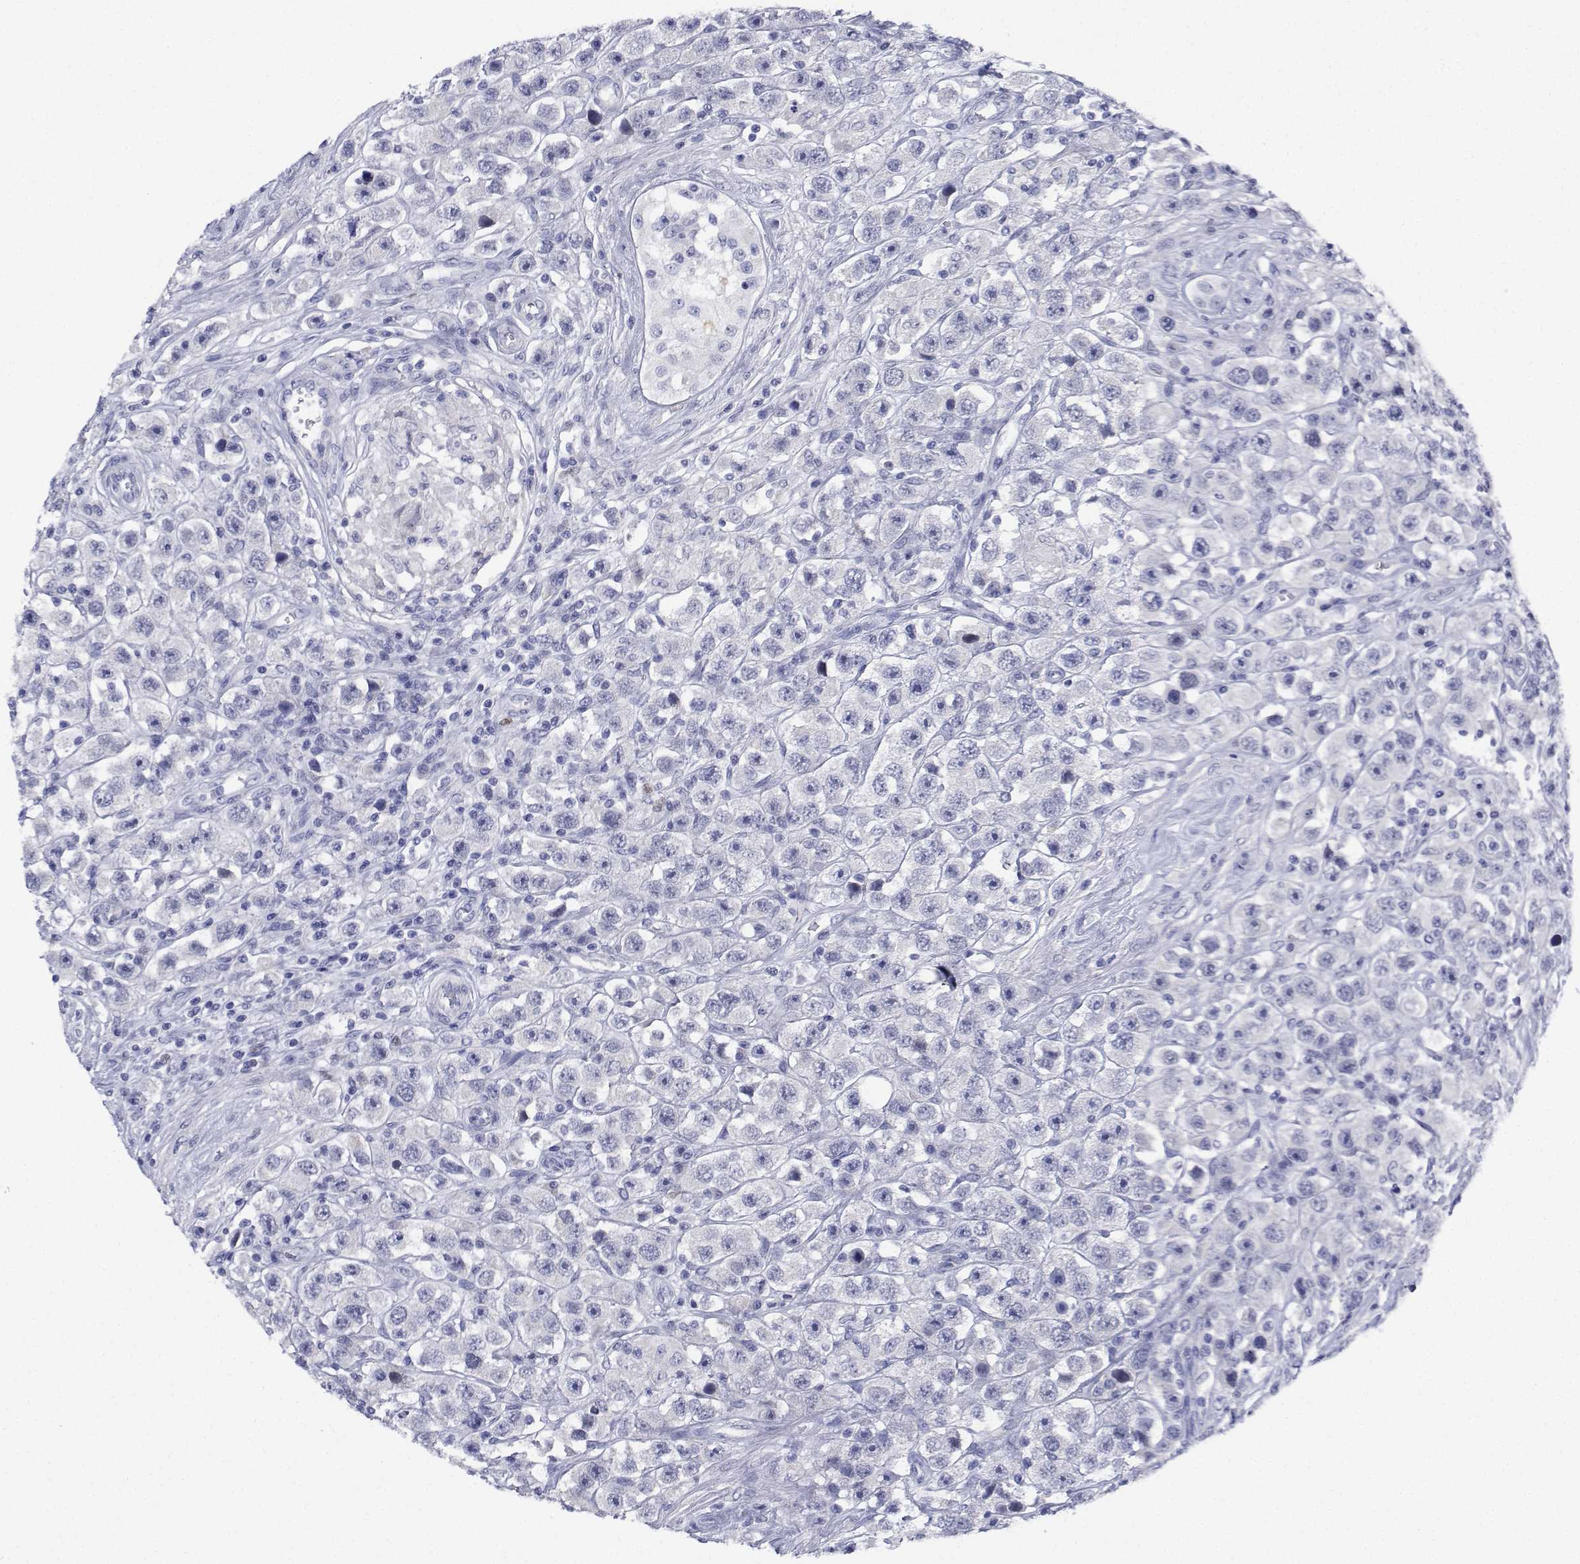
{"staining": {"intensity": "negative", "quantity": "none", "location": "none"}, "tissue": "testis cancer", "cell_type": "Tumor cells", "image_type": "cancer", "snomed": [{"axis": "morphology", "description": "Seminoma, NOS"}, {"axis": "topography", "description": "Testis"}], "caption": "The micrograph reveals no significant positivity in tumor cells of testis cancer.", "gene": "PLXNA4", "patient": {"sex": "male", "age": 45}}